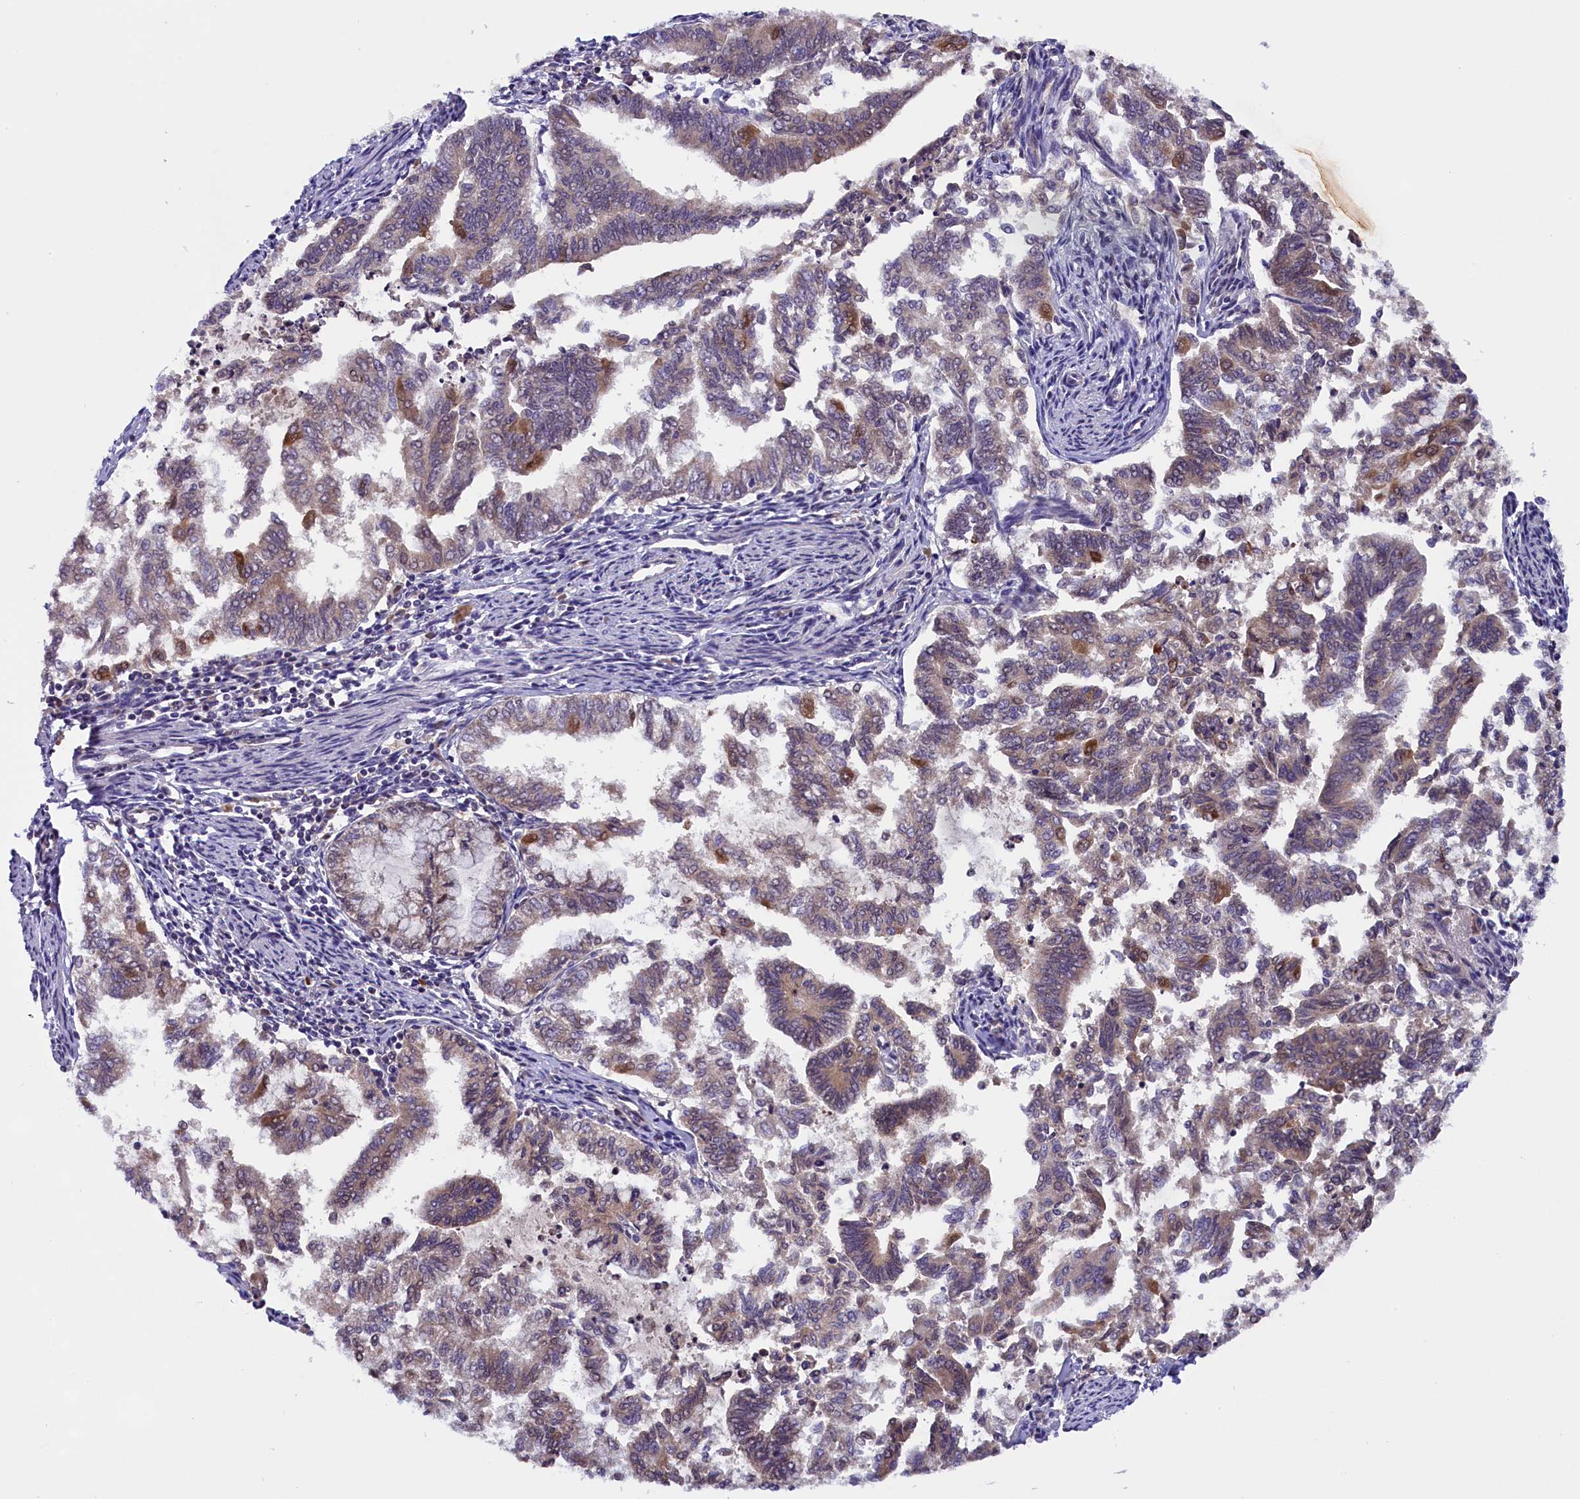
{"staining": {"intensity": "moderate", "quantity": "<25%", "location": "cytoplasmic/membranous,nuclear"}, "tissue": "endometrial cancer", "cell_type": "Tumor cells", "image_type": "cancer", "snomed": [{"axis": "morphology", "description": "Adenocarcinoma, NOS"}, {"axis": "topography", "description": "Endometrium"}], "caption": "This histopathology image reveals IHC staining of endometrial adenocarcinoma, with low moderate cytoplasmic/membranous and nuclear positivity in approximately <25% of tumor cells.", "gene": "ENKD1", "patient": {"sex": "female", "age": 79}}